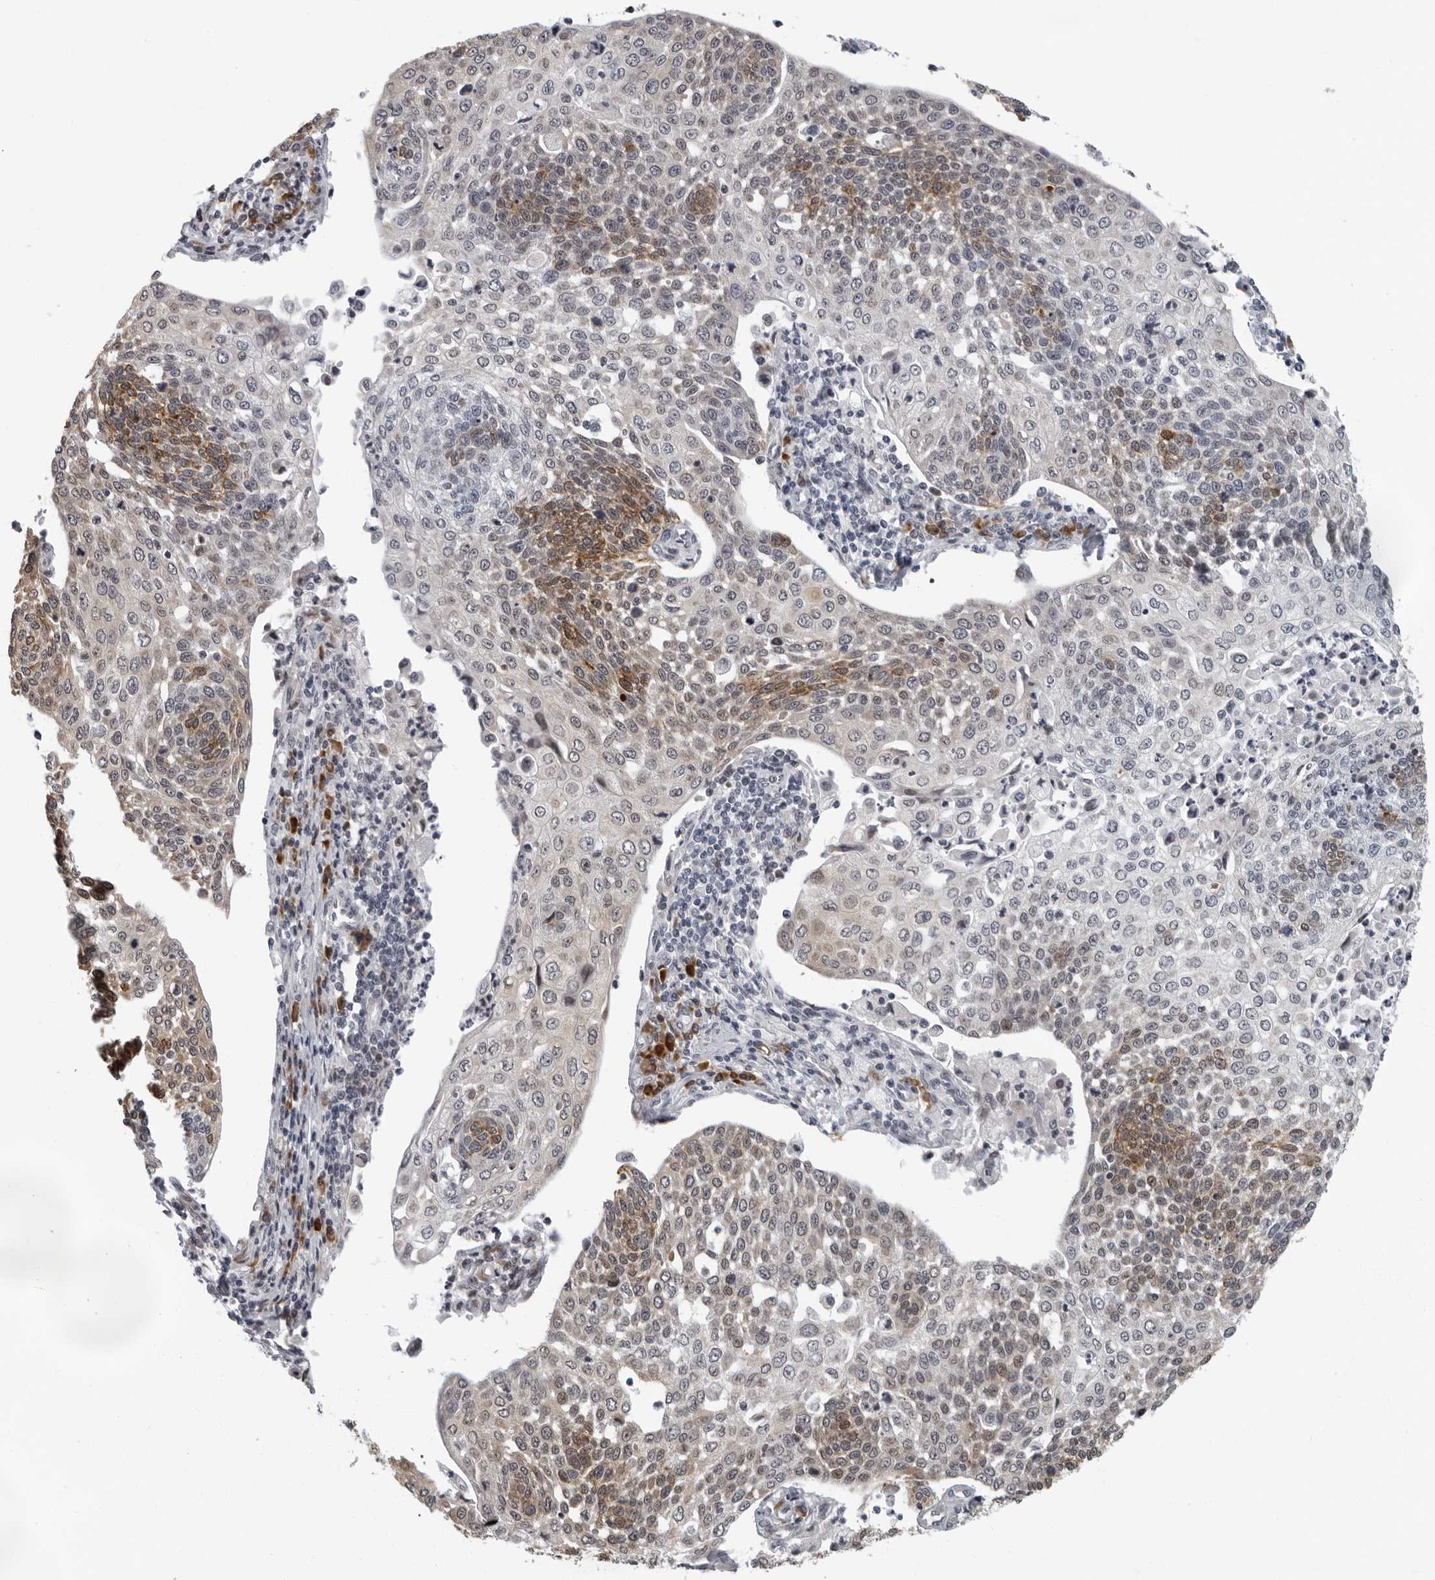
{"staining": {"intensity": "moderate", "quantity": "<25%", "location": "cytoplasmic/membranous"}, "tissue": "cervical cancer", "cell_type": "Tumor cells", "image_type": "cancer", "snomed": [{"axis": "morphology", "description": "Squamous cell carcinoma, NOS"}, {"axis": "topography", "description": "Cervix"}], "caption": "Immunohistochemical staining of cervical cancer displays low levels of moderate cytoplasmic/membranous staining in approximately <25% of tumor cells. (DAB = brown stain, brightfield microscopy at high magnification).", "gene": "PIP4K2C", "patient": {"sex": "female", "age": 34}}